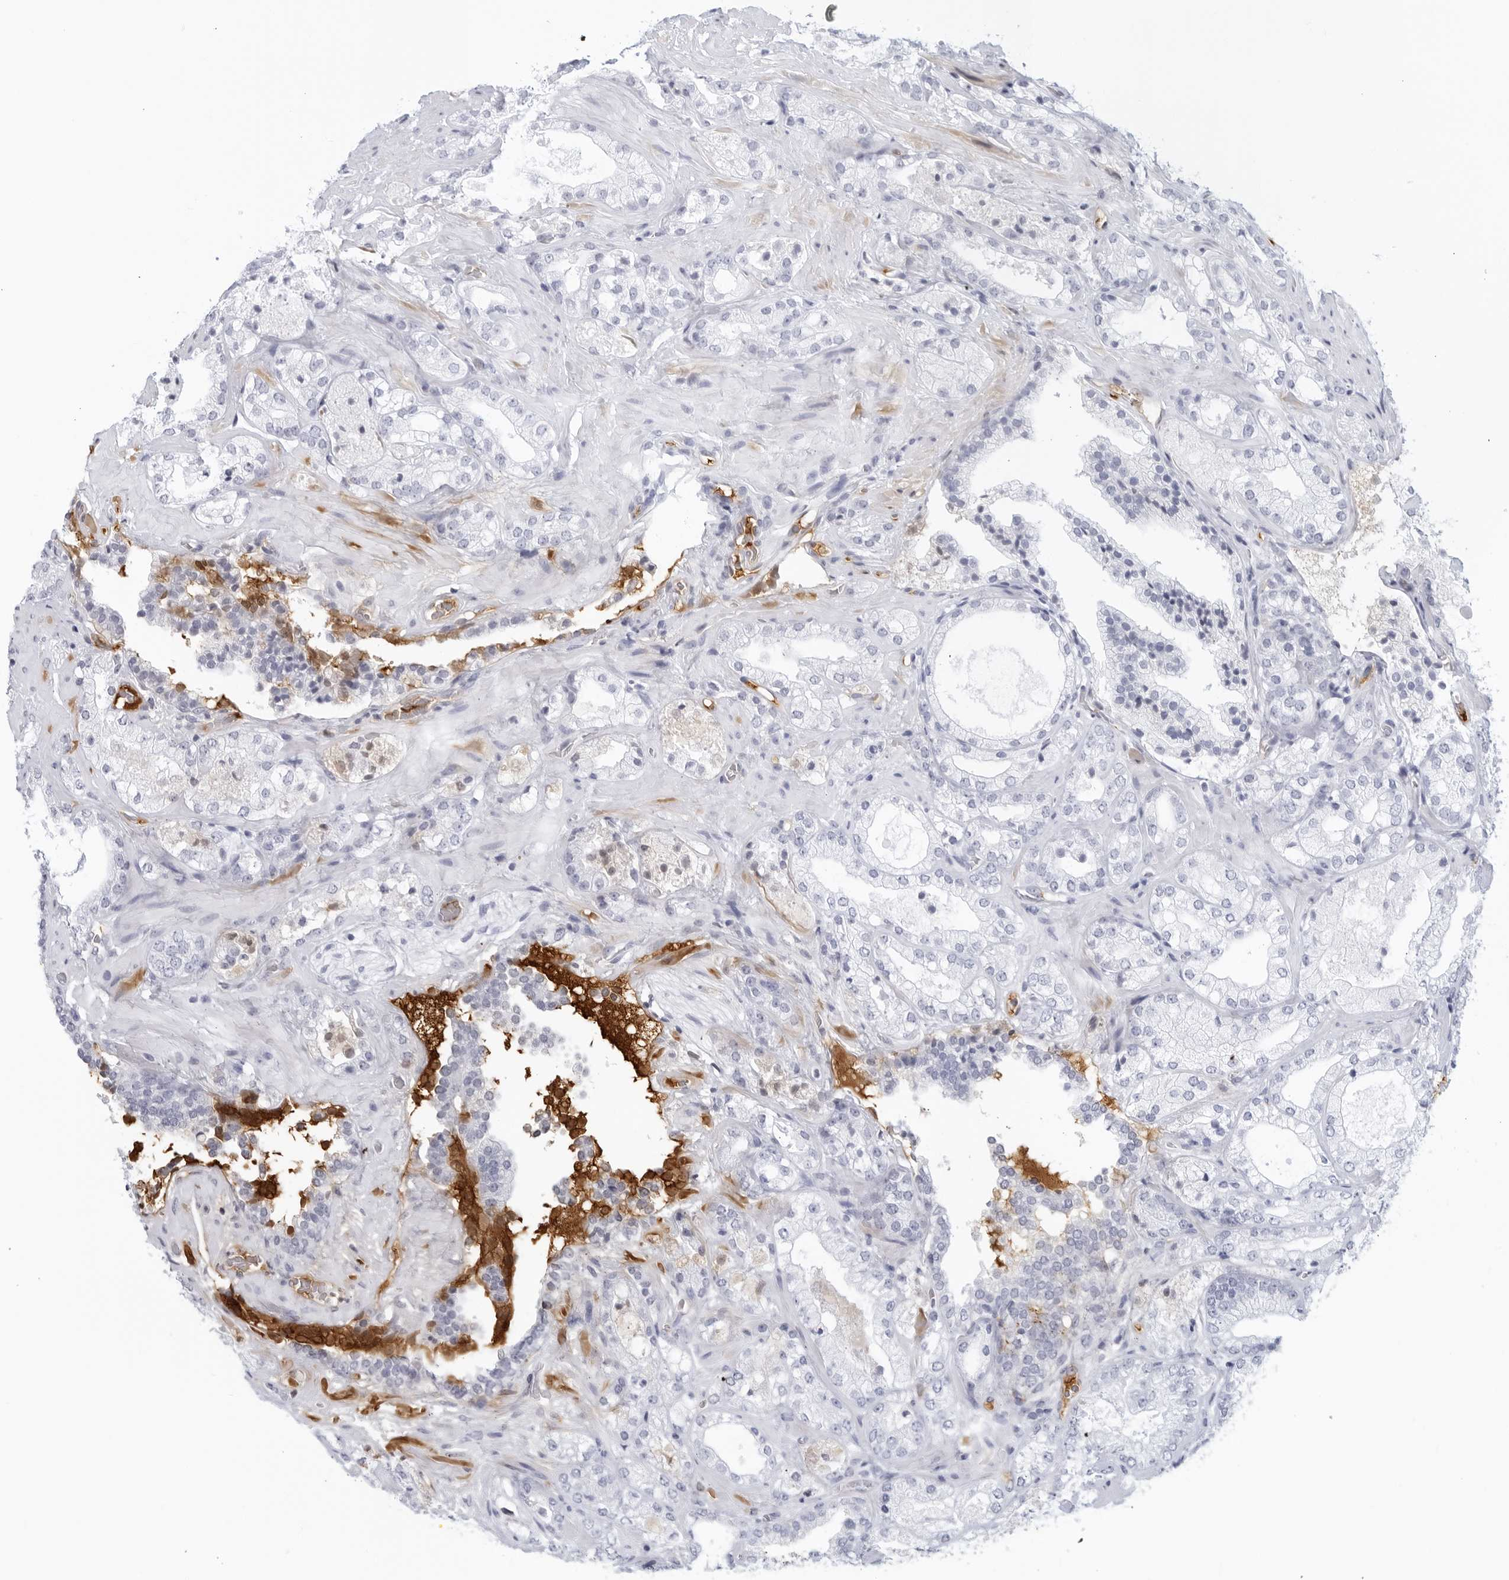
{"staining": {"intensity": "negative", "quantity": "none", "location": "none"}, "tissue": "prostate cancer", "cell_type": "Tumor cells", "image_type": "cancer", "snomed": [{"axis": "morphology", "description": "Adenocarcinoma, High grade"}, {"axis": "topography", "description": "Prostate"}], "caption": "Histopathology image shows no significant protein positivity in tumor cells of prostate cancer (high-grade adenocarcinoma).", "gene": "FGG", "patient": {"sex": "male", "age": 58}}